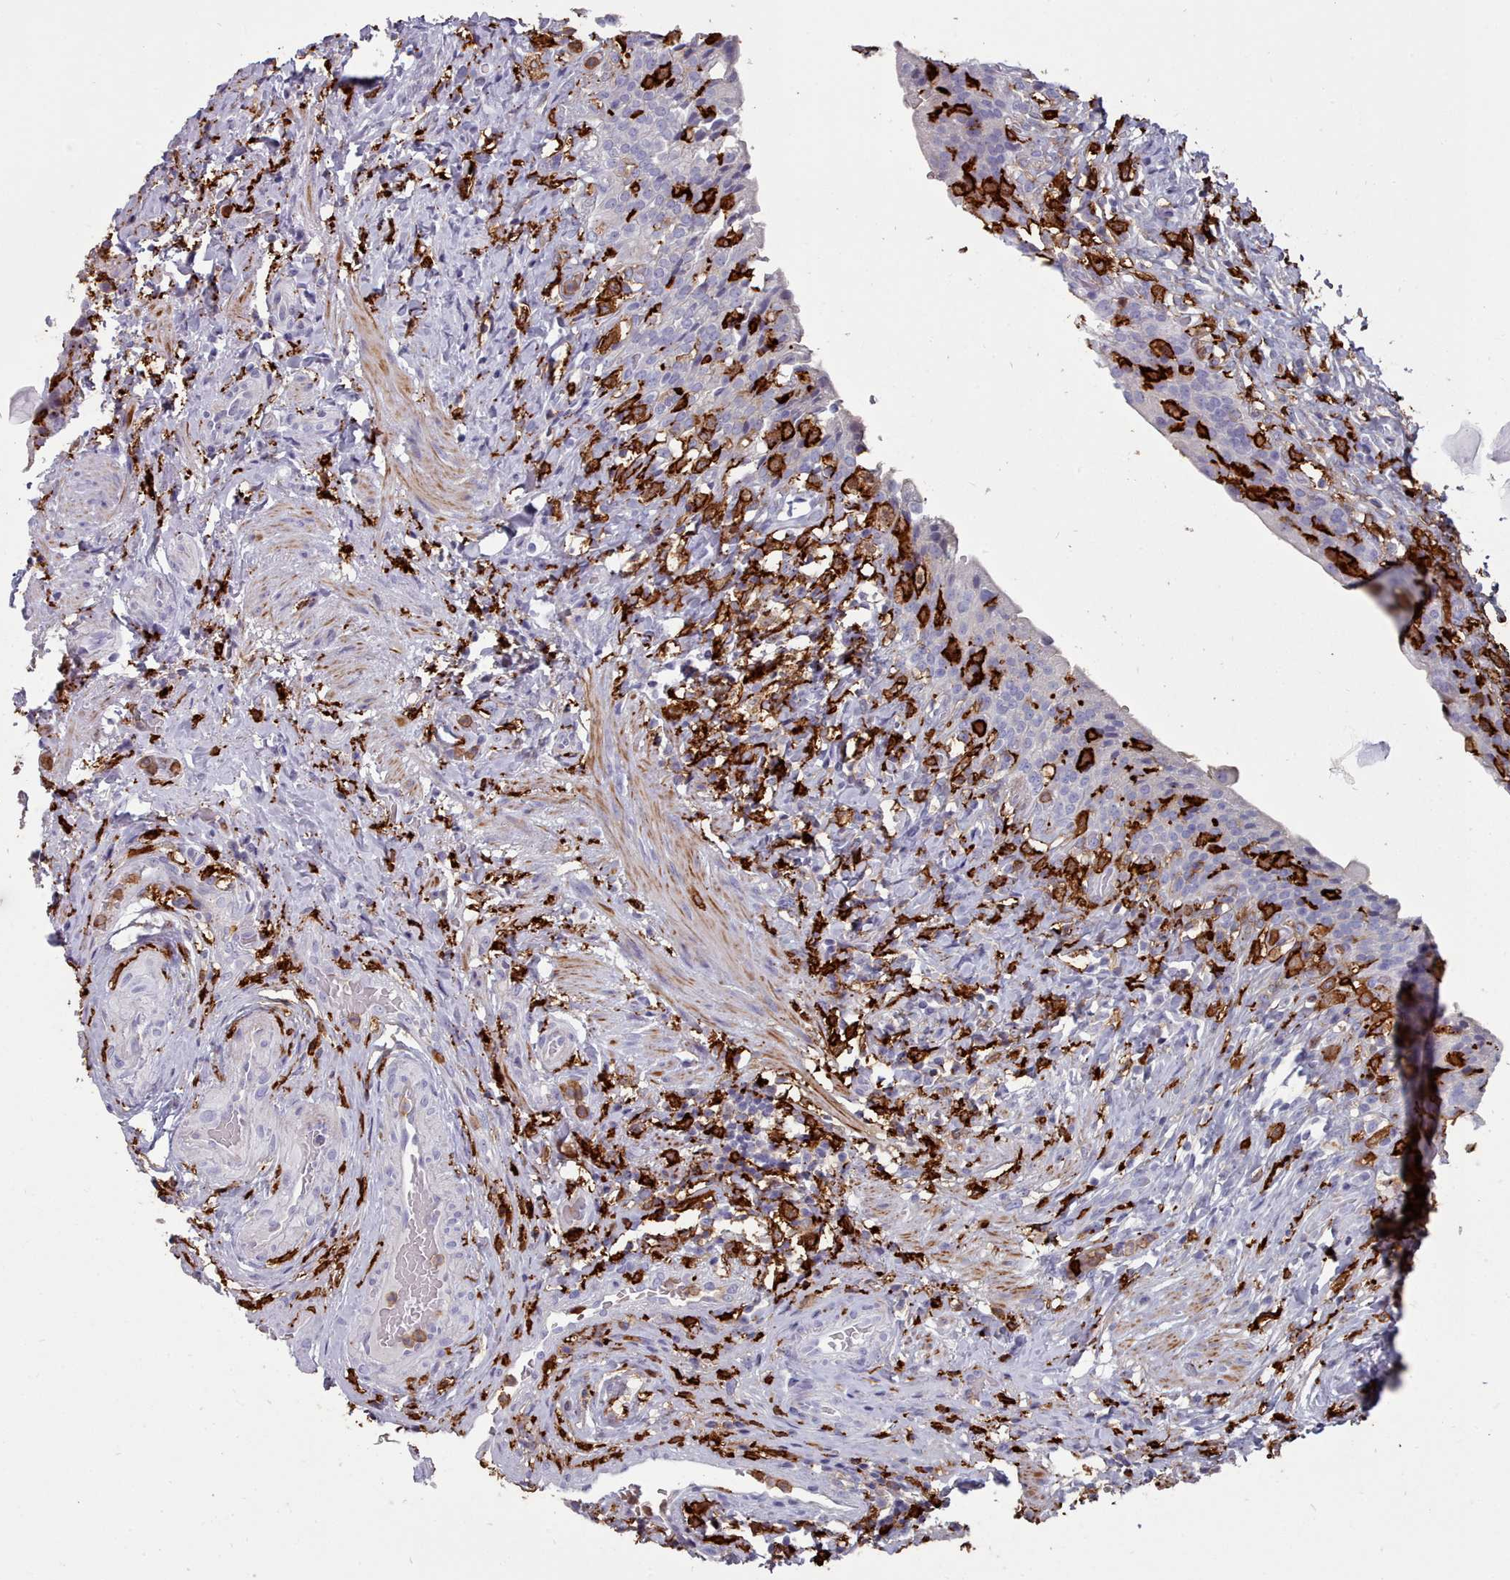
{"staining": {"intensity": "strong", "quantity": "<25%", "location": "cytoplasmic/membranous"}, "tissue": "urinary bladder", "cell_type": "Urothelial cells", "image_type": "normal", "snomed": [{"axis": "morphology", "description": "Normal tissue, NOS"}, {"axis": "morphology", "description": "Inflammation, NOS"}, {"axis": "topography", "description": "Urinary bladder"}], "caption": "Urothelial cells display medium levels of strong cytoplasmic/membranous positivity in about <25% of cells in benign human urinary bladder. (DAB = brown stain, brightfield microscopy at high magnification).", "gene": "AIF1", "patient": {"sex": "male", "age": 64}}